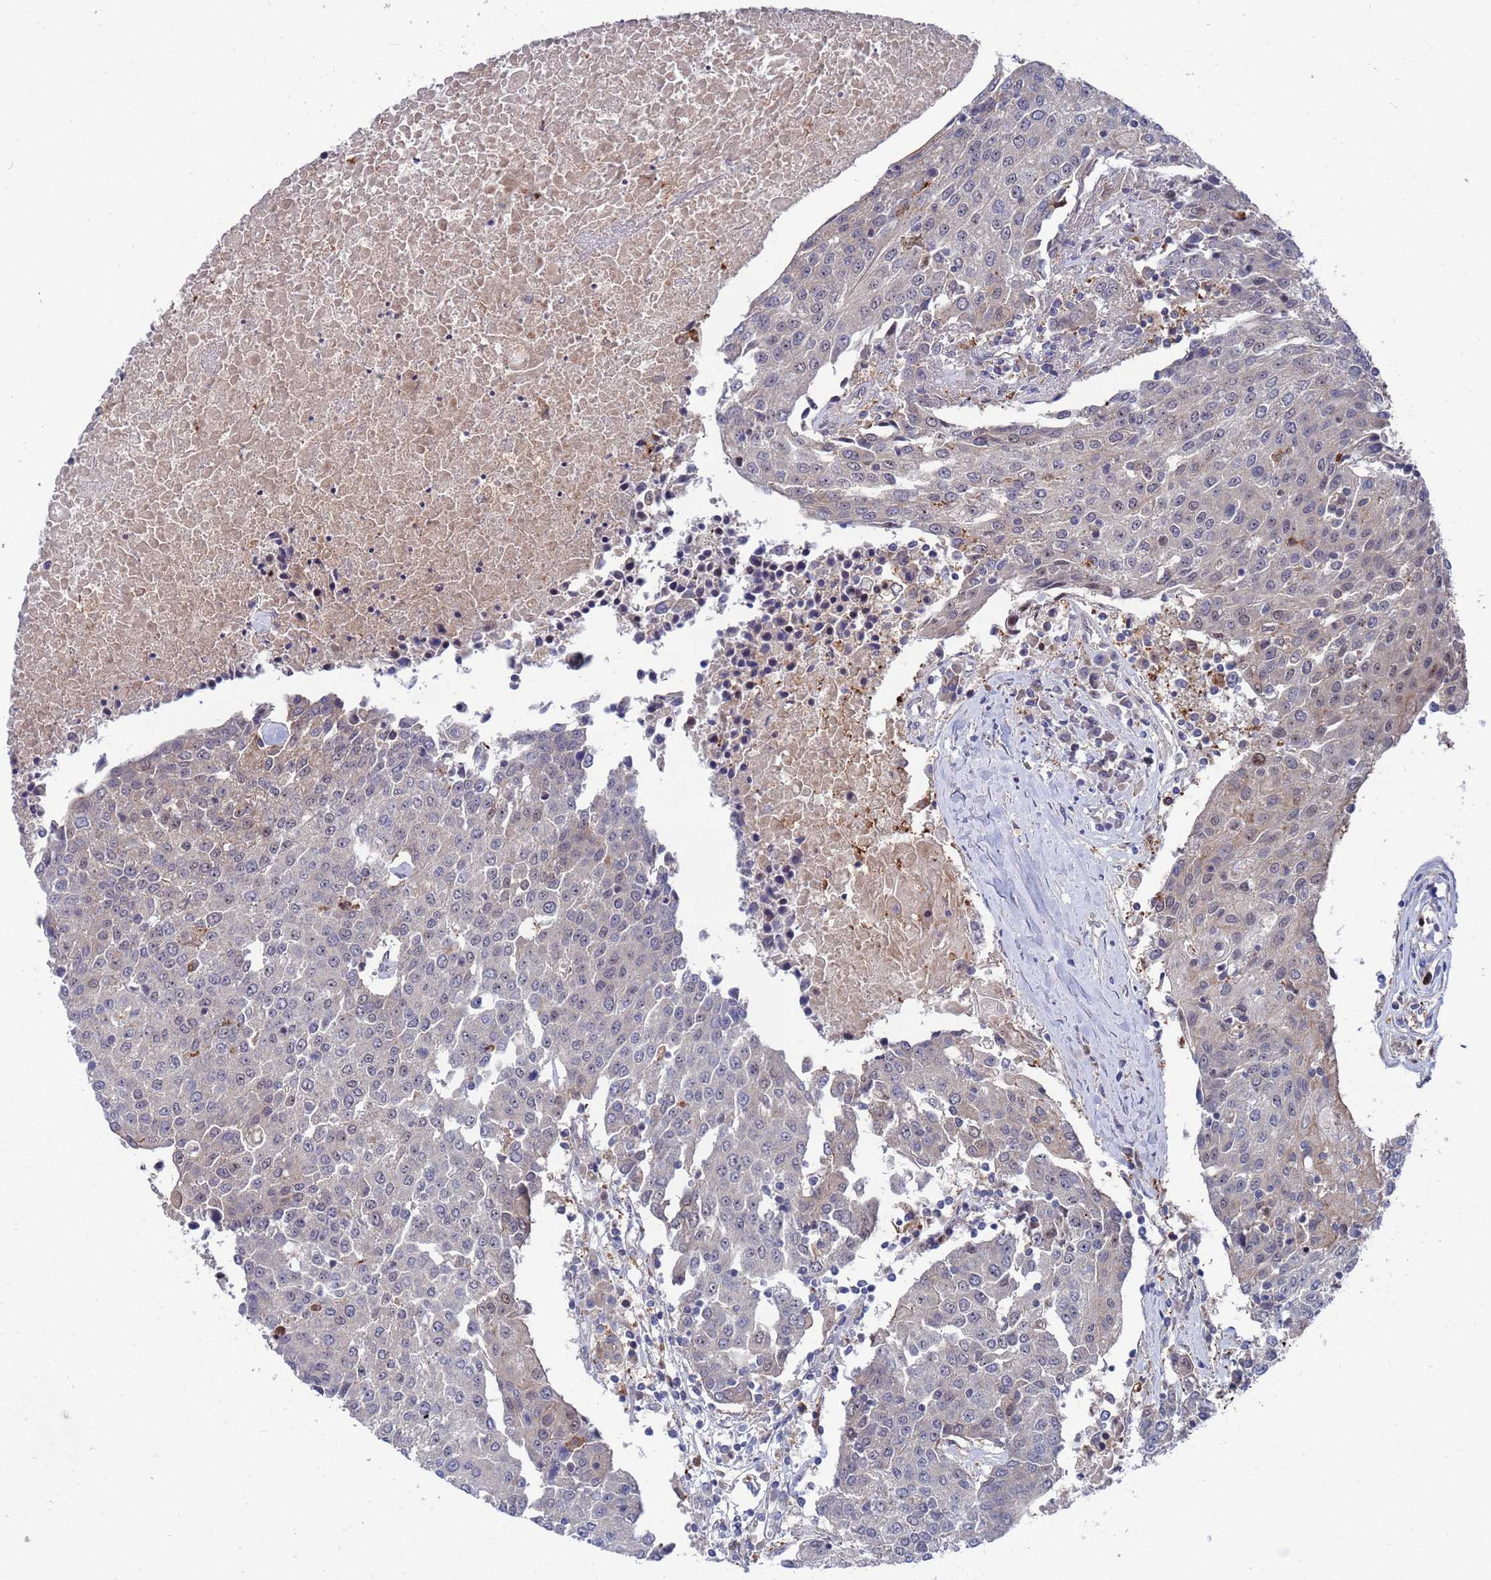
{"staining": {"intensity": "negative", "quantity": "none", "location": "none"}, "tissue": "urothelial cancer", "cell_type": "Tumor cells", "image_type": "cancer", "snomed": [{"axis": "morphology", "description": "Urothelial carcinoma, High grade"}, {"axis": "topography", "description": "Urinary bladder"}], "caption": "IHC of high-grade urothelial carcinoma displays no positivity in tumor cells.", "gene": "TMBIM6", "patient": {"sex": "female", "age": 85}}